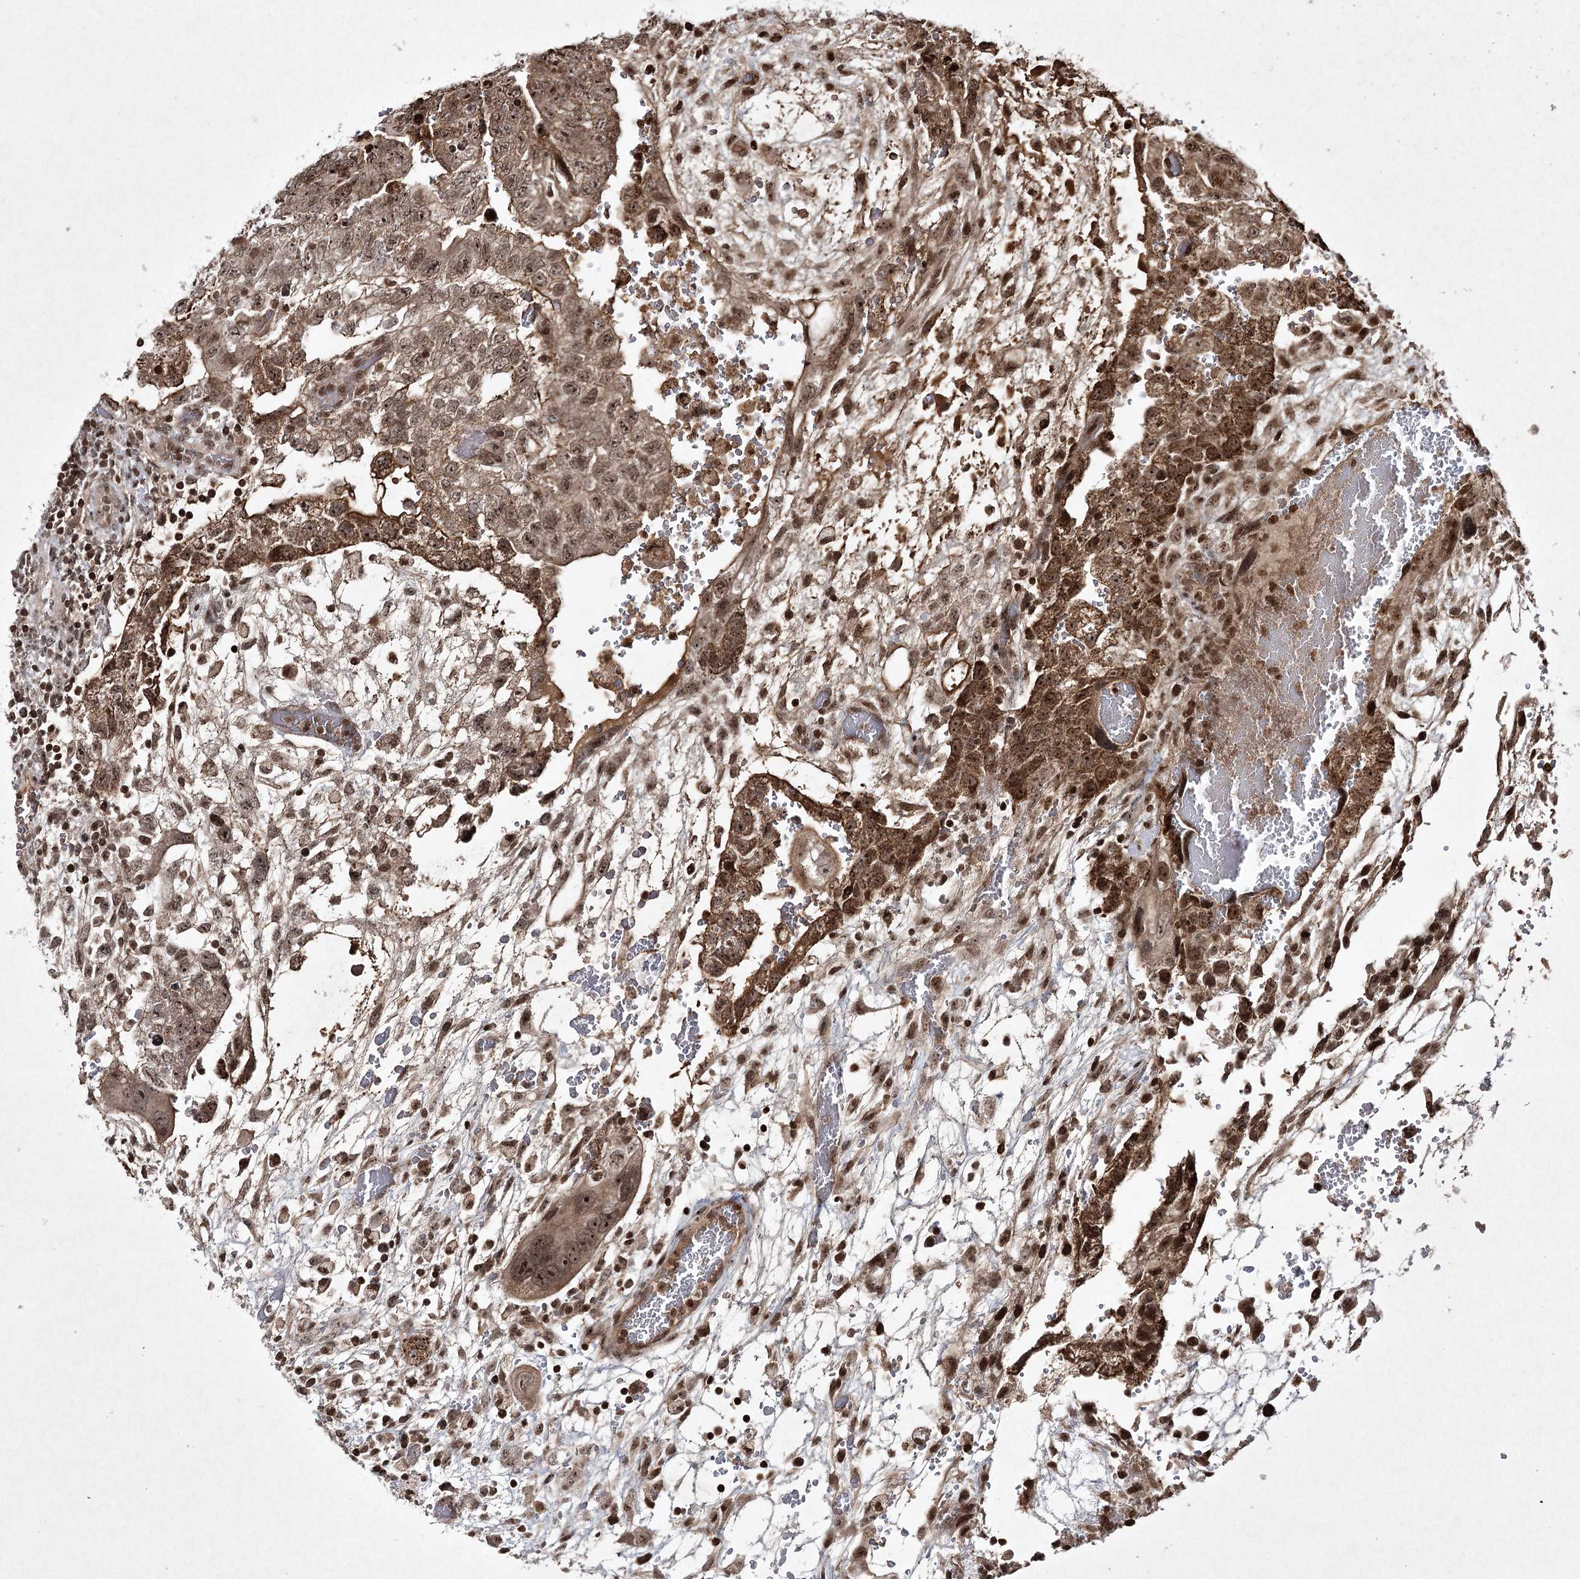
{"staining": {"intensity": "moderate", "quantity": ">75%", "location": "nuclear"}, "tissue": "testis cancer", "cell_type": "Tumor cells", "image_type": "cancer", "snomed": [{"axis": "morphology", "description": "Carcinoma, Embryonal, NOS"}, {"axis": "topography", "description": "Testis"}], "caption": "IHC histopathology image of human testis cancer stained for a protein (brown), which shows medium levels of moderate nuclear expression in about >75% of tumor cells.", "gene": "CARM1", "patient": {"sex": "male", "age": 36}}